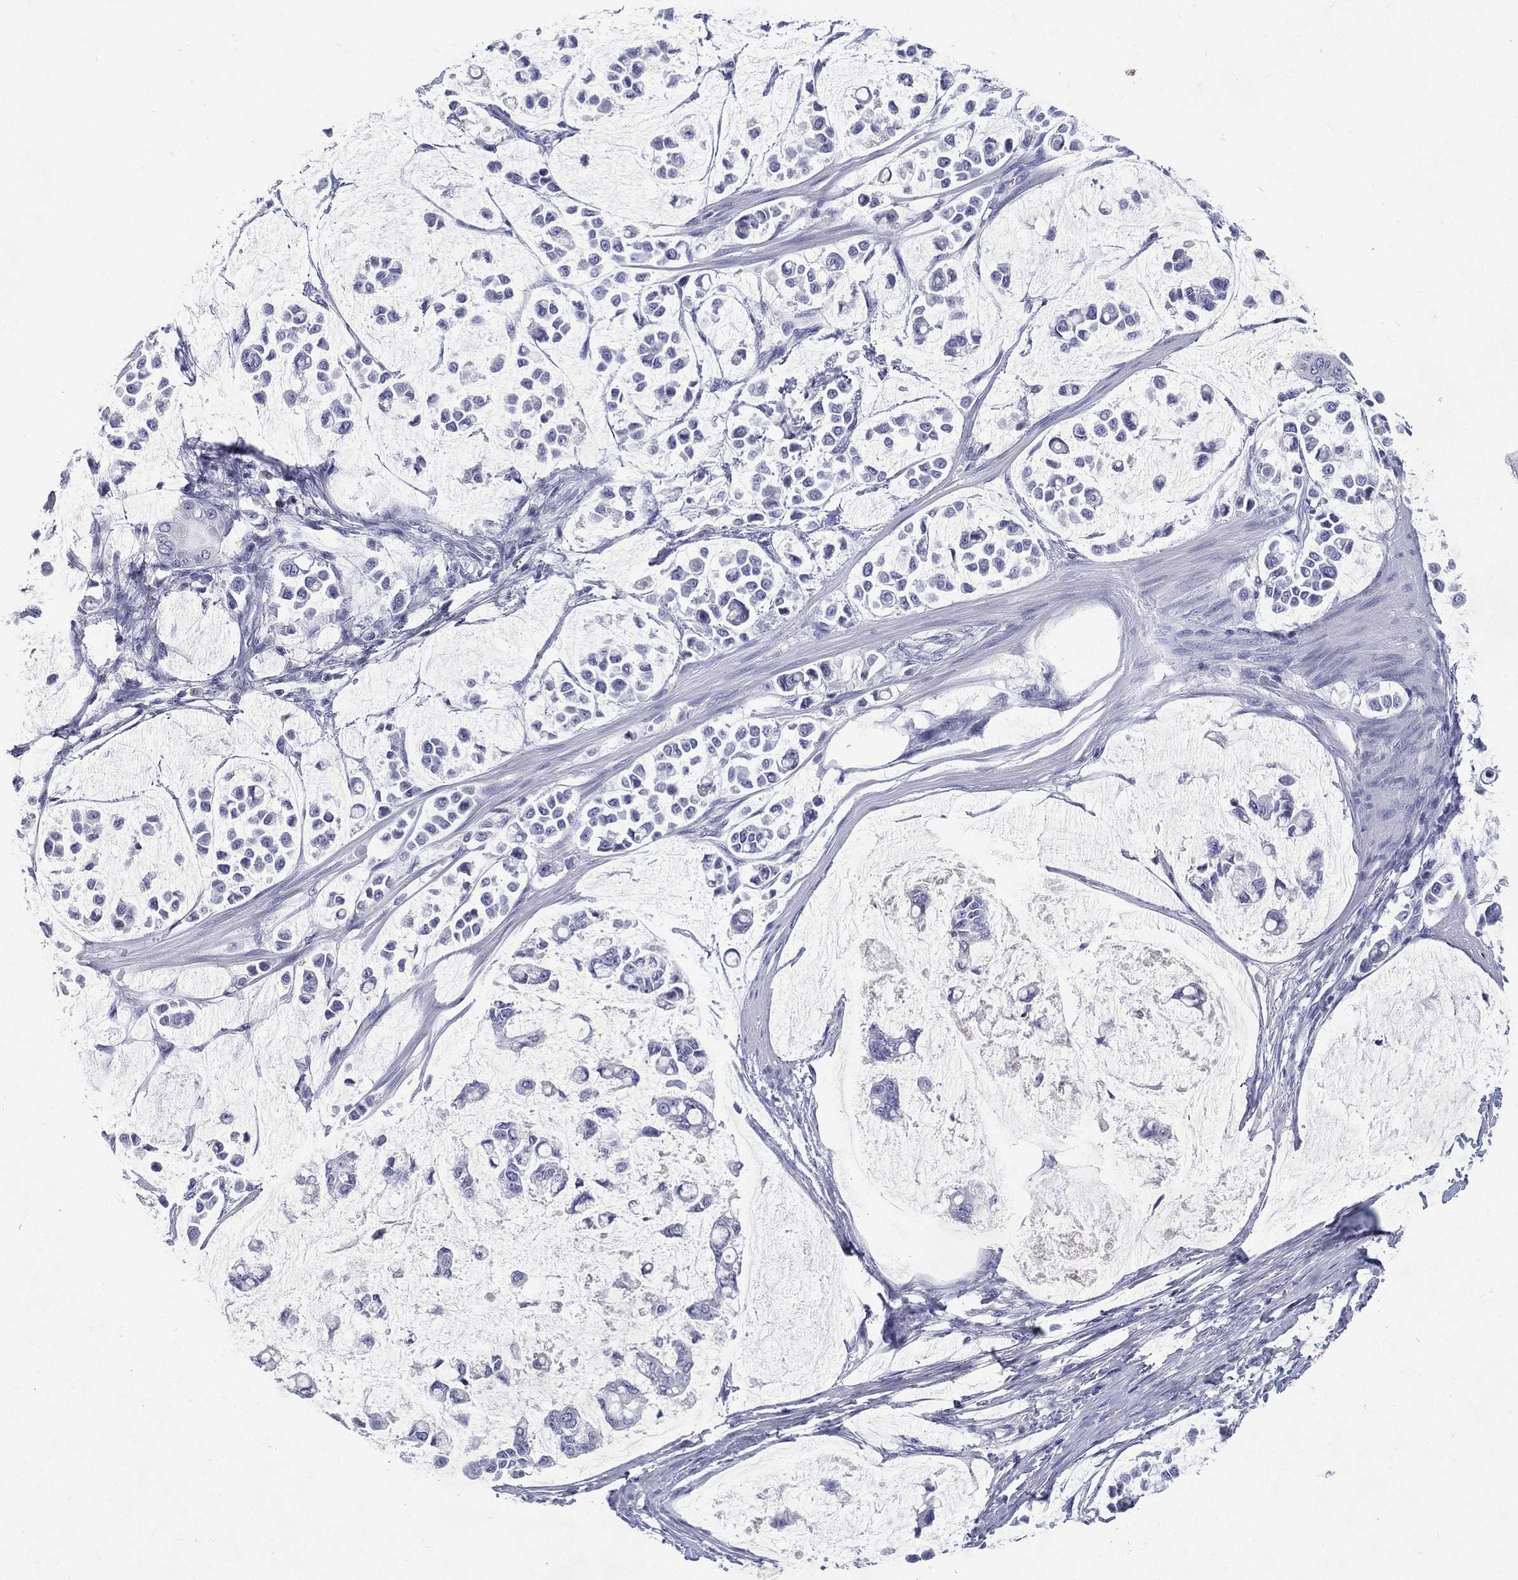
{"staining": {"intensity": "negative", "quantity": "none", "location": "none"}, "tissue": "stomach cancer", "cell_type": "Tumor cells", "image_type": "cancer", "snomed": [{"axis": "morphology", "description": "Adenocarcinoma, NOS"}, {"axis": "topography", "description": "Stomach"}], "caption": "Tumor cells show no significant protein positivity in stomach cancer. Brightfield microscopy of IHC stained with DAB (brown) and hematoxylin (blue), captured at high magnification.", "gene": "RGS13", "patient": {"sex": "male", "age": 82}}